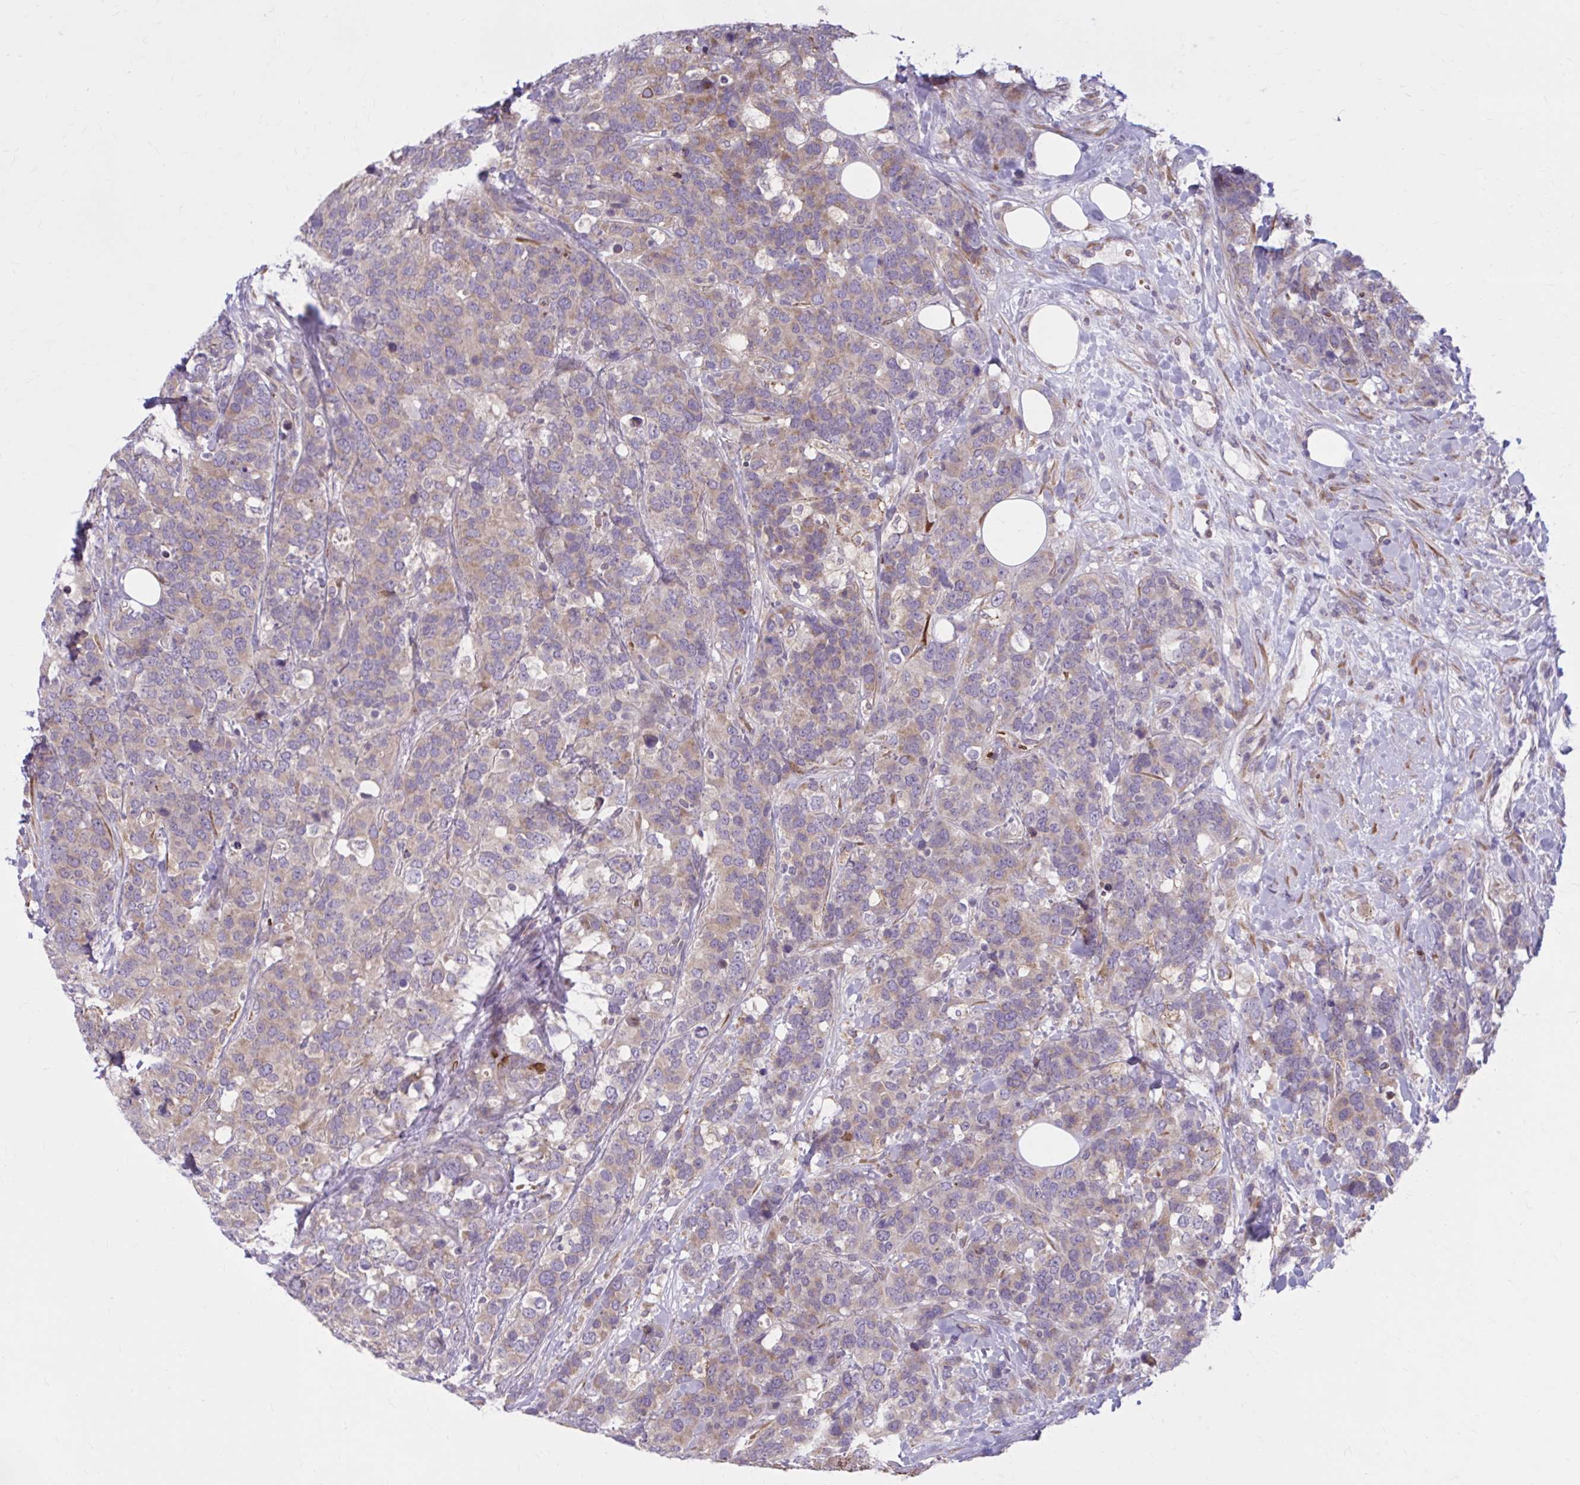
{"staining": {"intensity": "weak", "quantity": ">75%", "location": "cytoplasmic/membranous"}, "tissue": "breast cancer", "cell_type": "Tumor cells", "image_type": "cancer", "snomed": [{"axis": "morphology", "description": "Lobular carcinoma"}, {"axis": "topography", "description": "Breast"}], "caption": "A high-resolution photomicrograph shows immunohistochemistry staining of breast cancer (lobular carcinoma), which demonstrates weak cytoplasmic/membranous staining in about >75% of tumor cells. The staining was performed using DAB to visualize the protein expression in brown, while the nuclei were stained in blue with hematoxylin (Magnification: 20x).", "gene": "SNF8", "patient": {"sex": "female", "age": 59}}